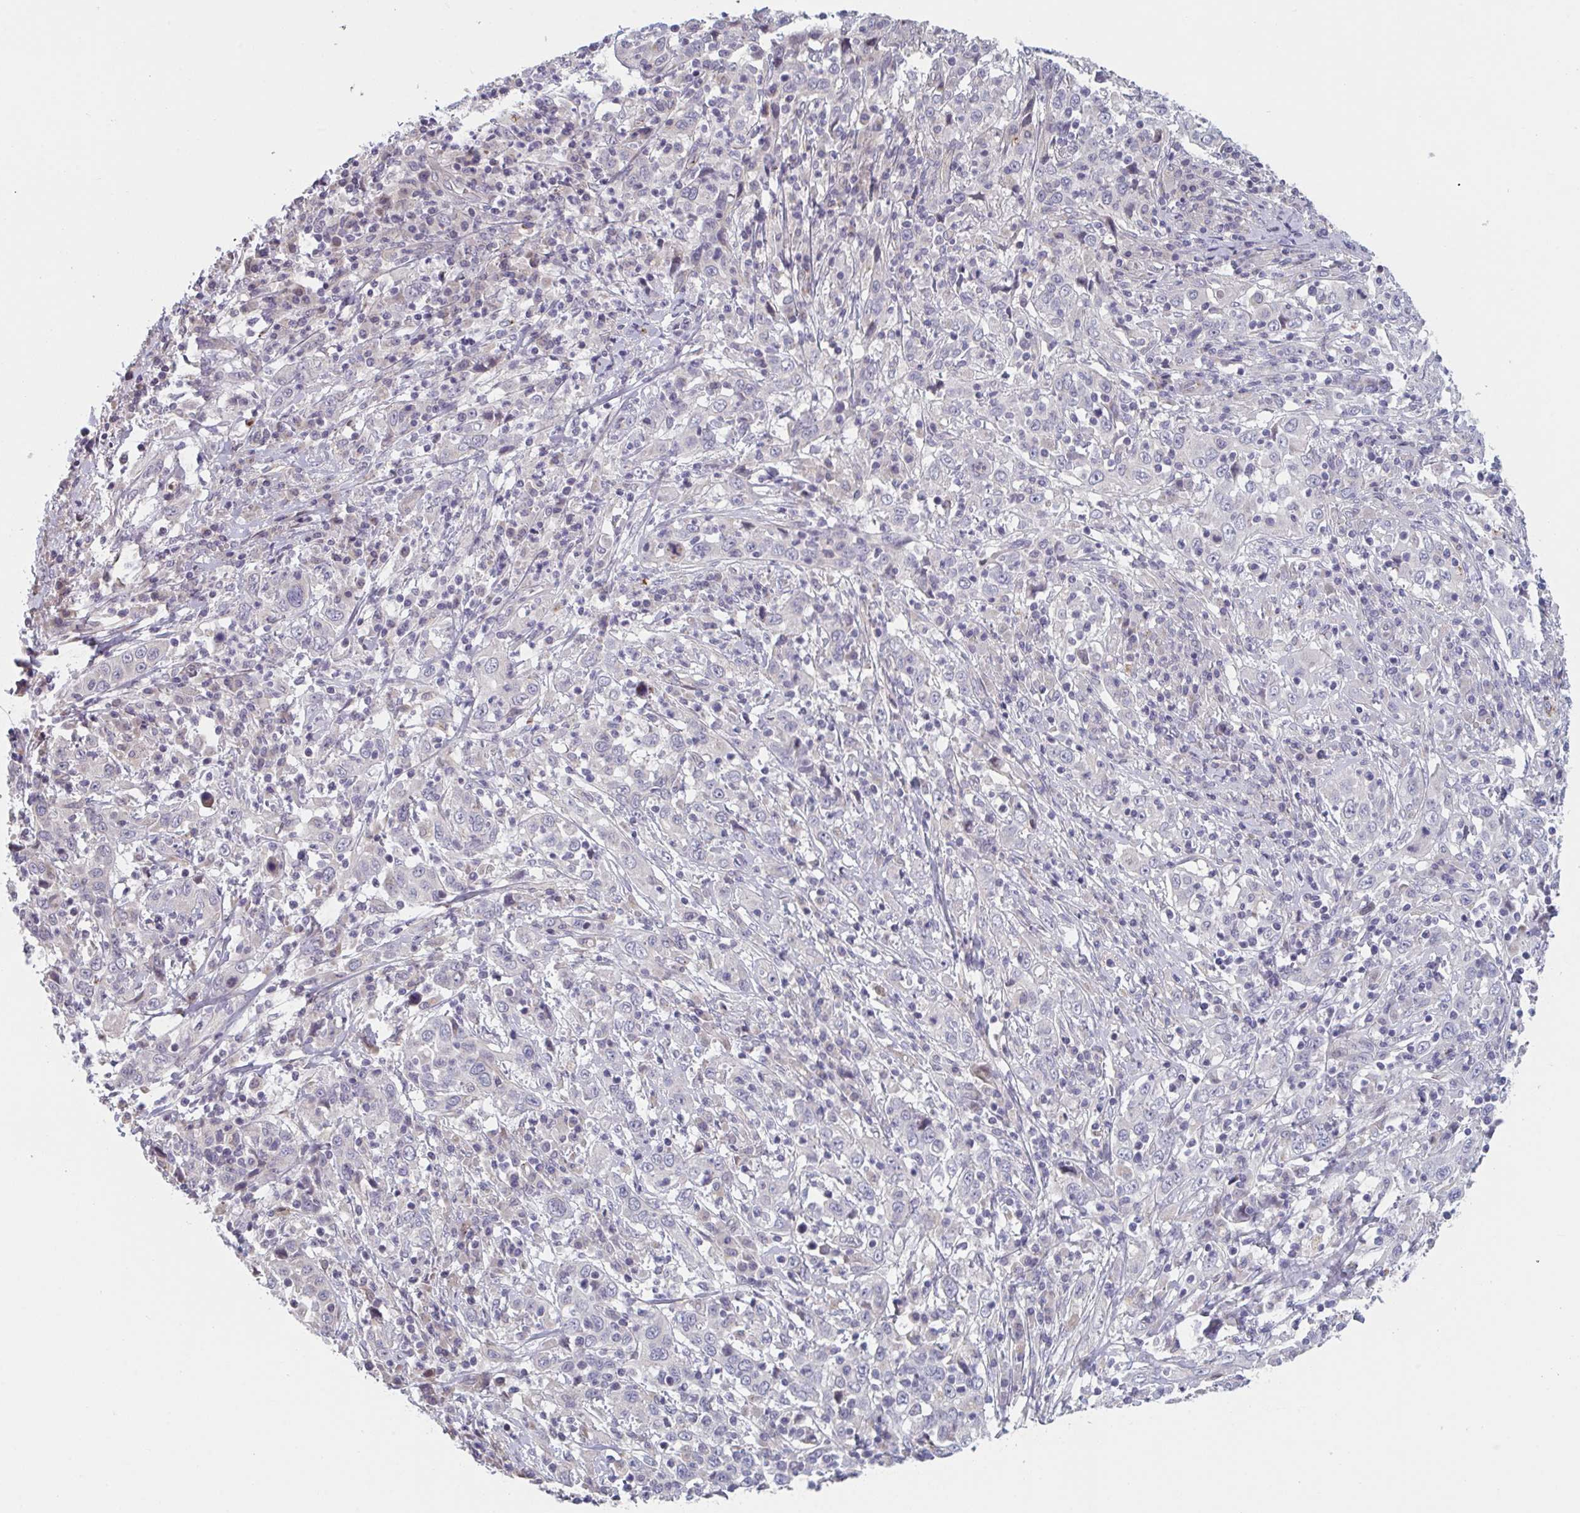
{"staining": {"intensity": "negative", "quantity": "none", "location": "none"}, "tissue": "cervical cancer", "cell_type": "Tumor cells", "image_type": "cancer", "snomed": [{"axis": "morphology", "description": "Squamous cell carcinoma, NOS"}, {"axis": "topography", "description": "Cervix"}], "caption": "The immunohistochemistry (IHC) image has no significant staining in tumor cells of cervical squamous cell carcinoma tissue.", "gene": "TNFSF10", "patient": {"sex": "female", "age": 46}}